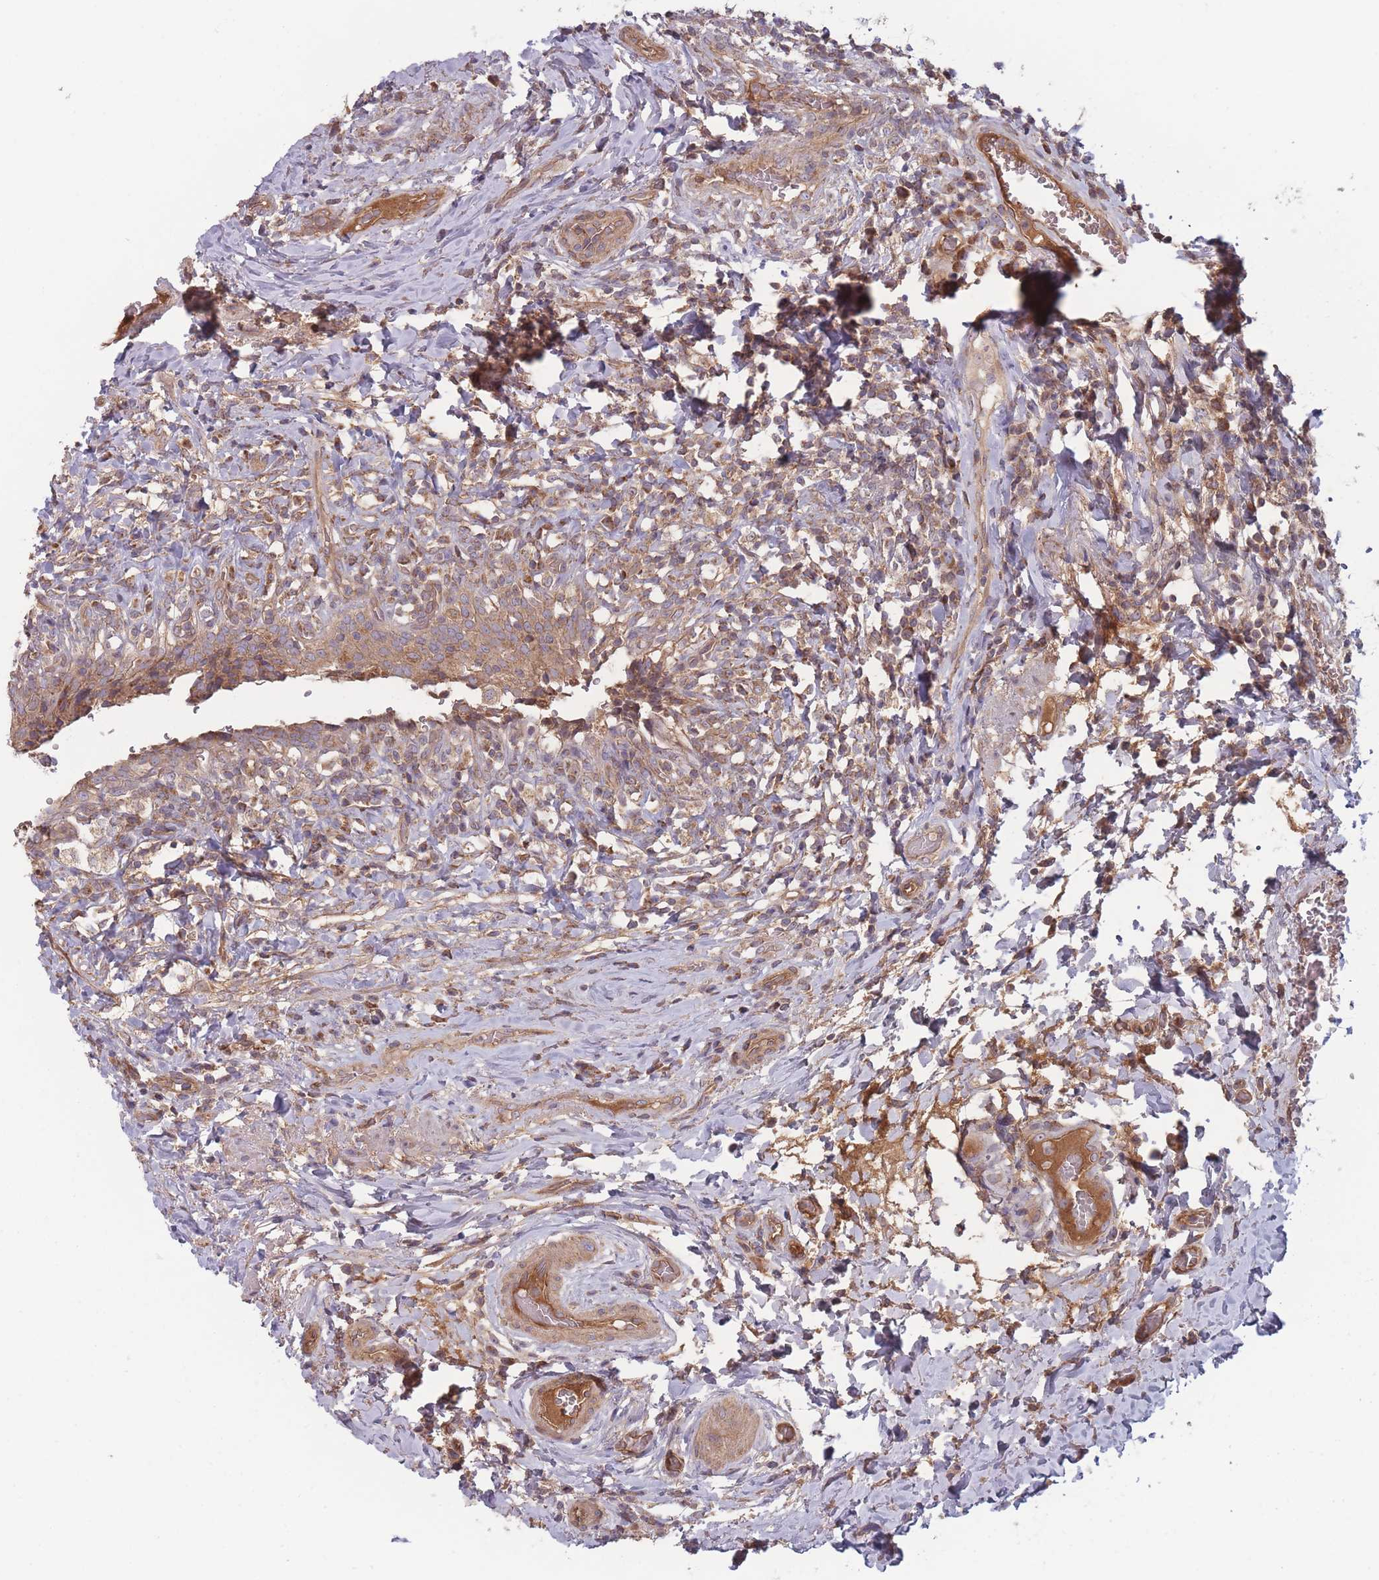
{"staining": {"intensity": "moderate", "quantity": ">75%", "location": "cytoplasmic/membranous"}, "tissue": "urinary bladder", "cell_type": "Urothelial cells", "image_type": "normal", "snomed": [{"axis": "morphology", "description": "Normal tissue, NOS"}, {"axis": "morphology", "description": "Inflammation, NOS"}, {"axis": "topography", "description": "Urinary bladder"}], "caption": "Immunohistochemical staining of unremarkable urinary bladder exhibits moderate cytoplasmic/membranous protein expression in about >75% of urothelial cells. The staining was performed using DAB (3,3'-diaminobenzidine) to visualize the protein expression in brown, while the nuclei were stained in blue with hematoxylin (Magnification: 20x).", "gene": "ATP5MGL", "patient": {"sex": "male", "age": 64}}